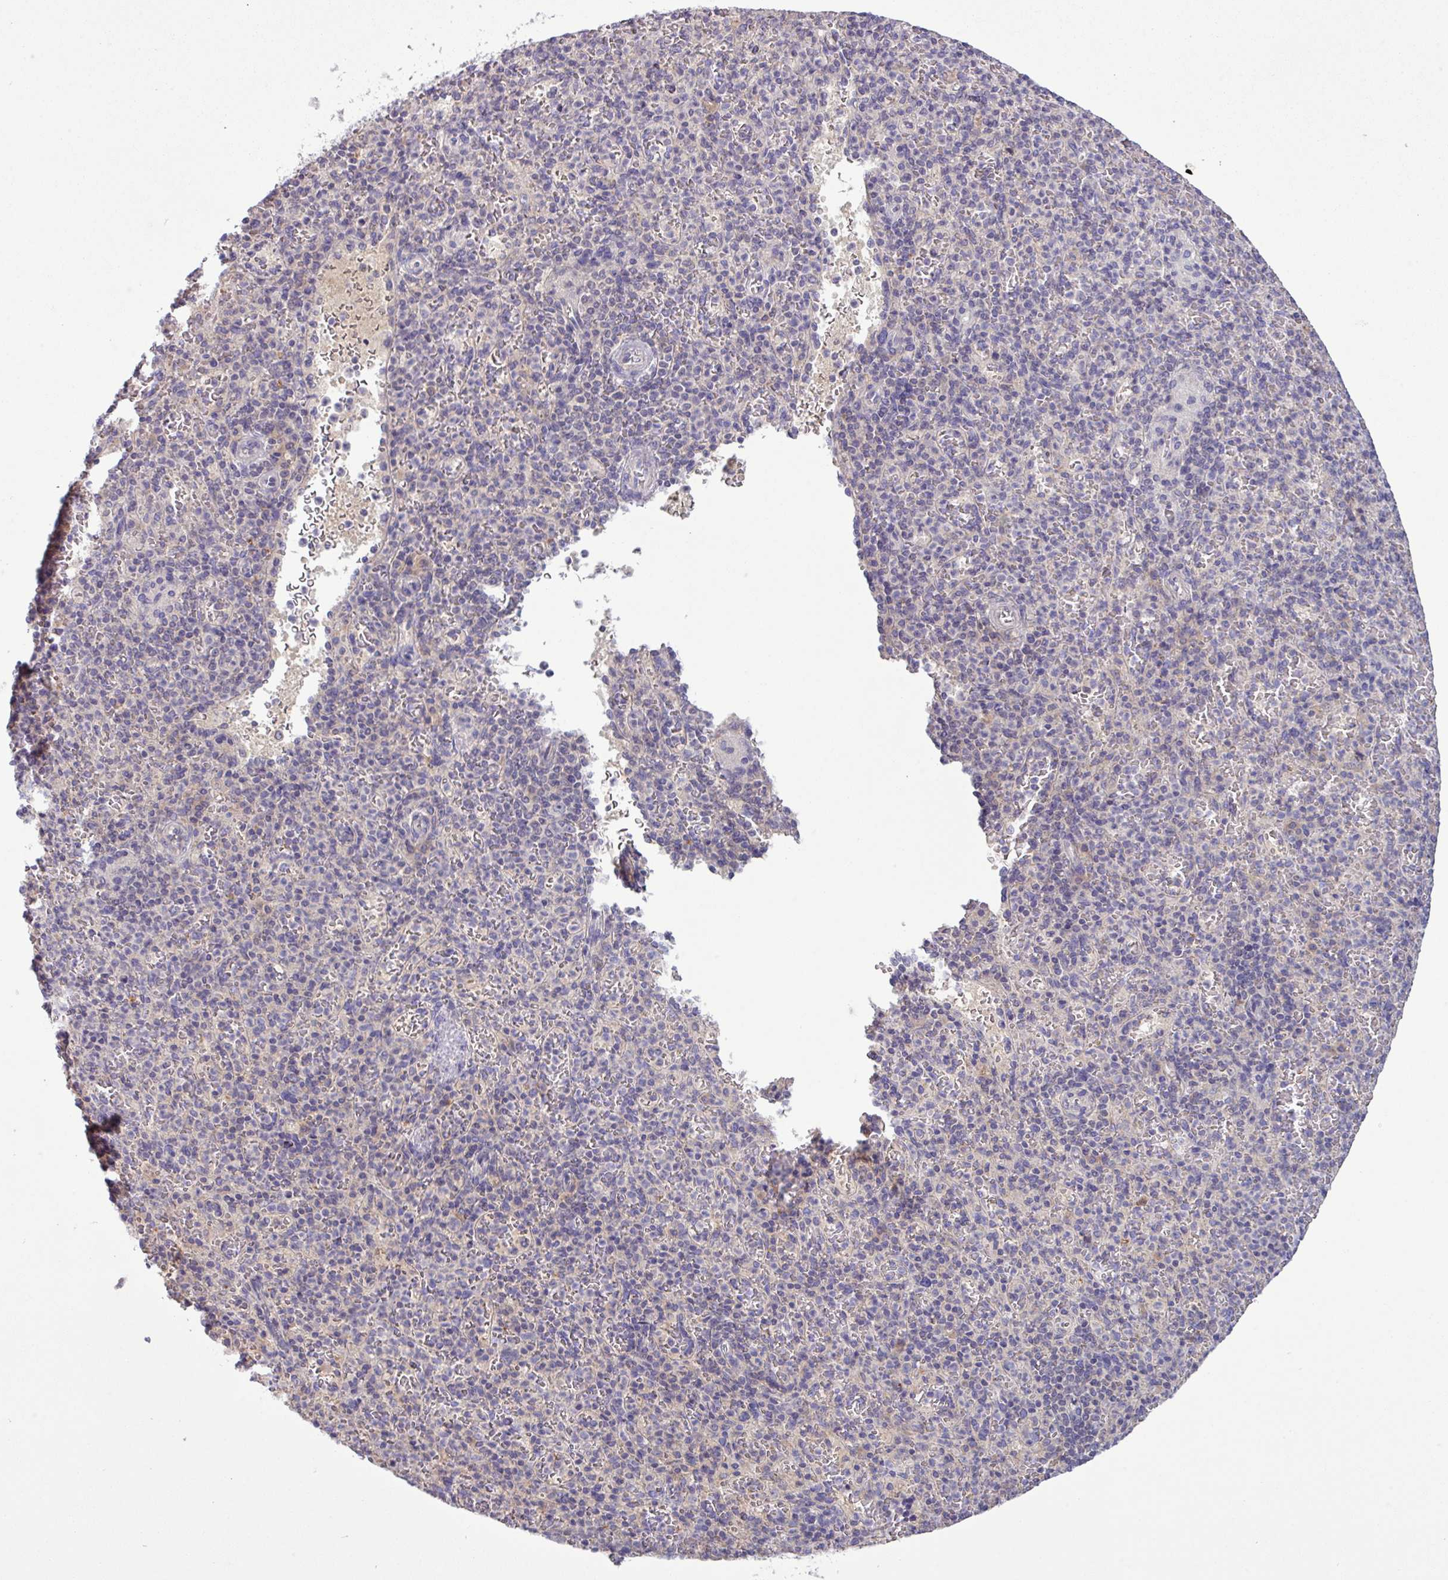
{"staining": {"intensity": "negative", "quantity": "none", "location": "none"}, "tissue": "spleen", "cell_type": "Cells in red pulp", "image_type": "normal", "snomed": [{"axis": "morphology", "description": "Normal tissue, NOS"}, {"axis": "topography", "description": "Spleen"}], "caption": "Protein analysis of unremarkable spleen shows no significant positivity in cells in red pulp.", "gene": "TMEM62", "patient": {"sex": "female", "age": 74}}